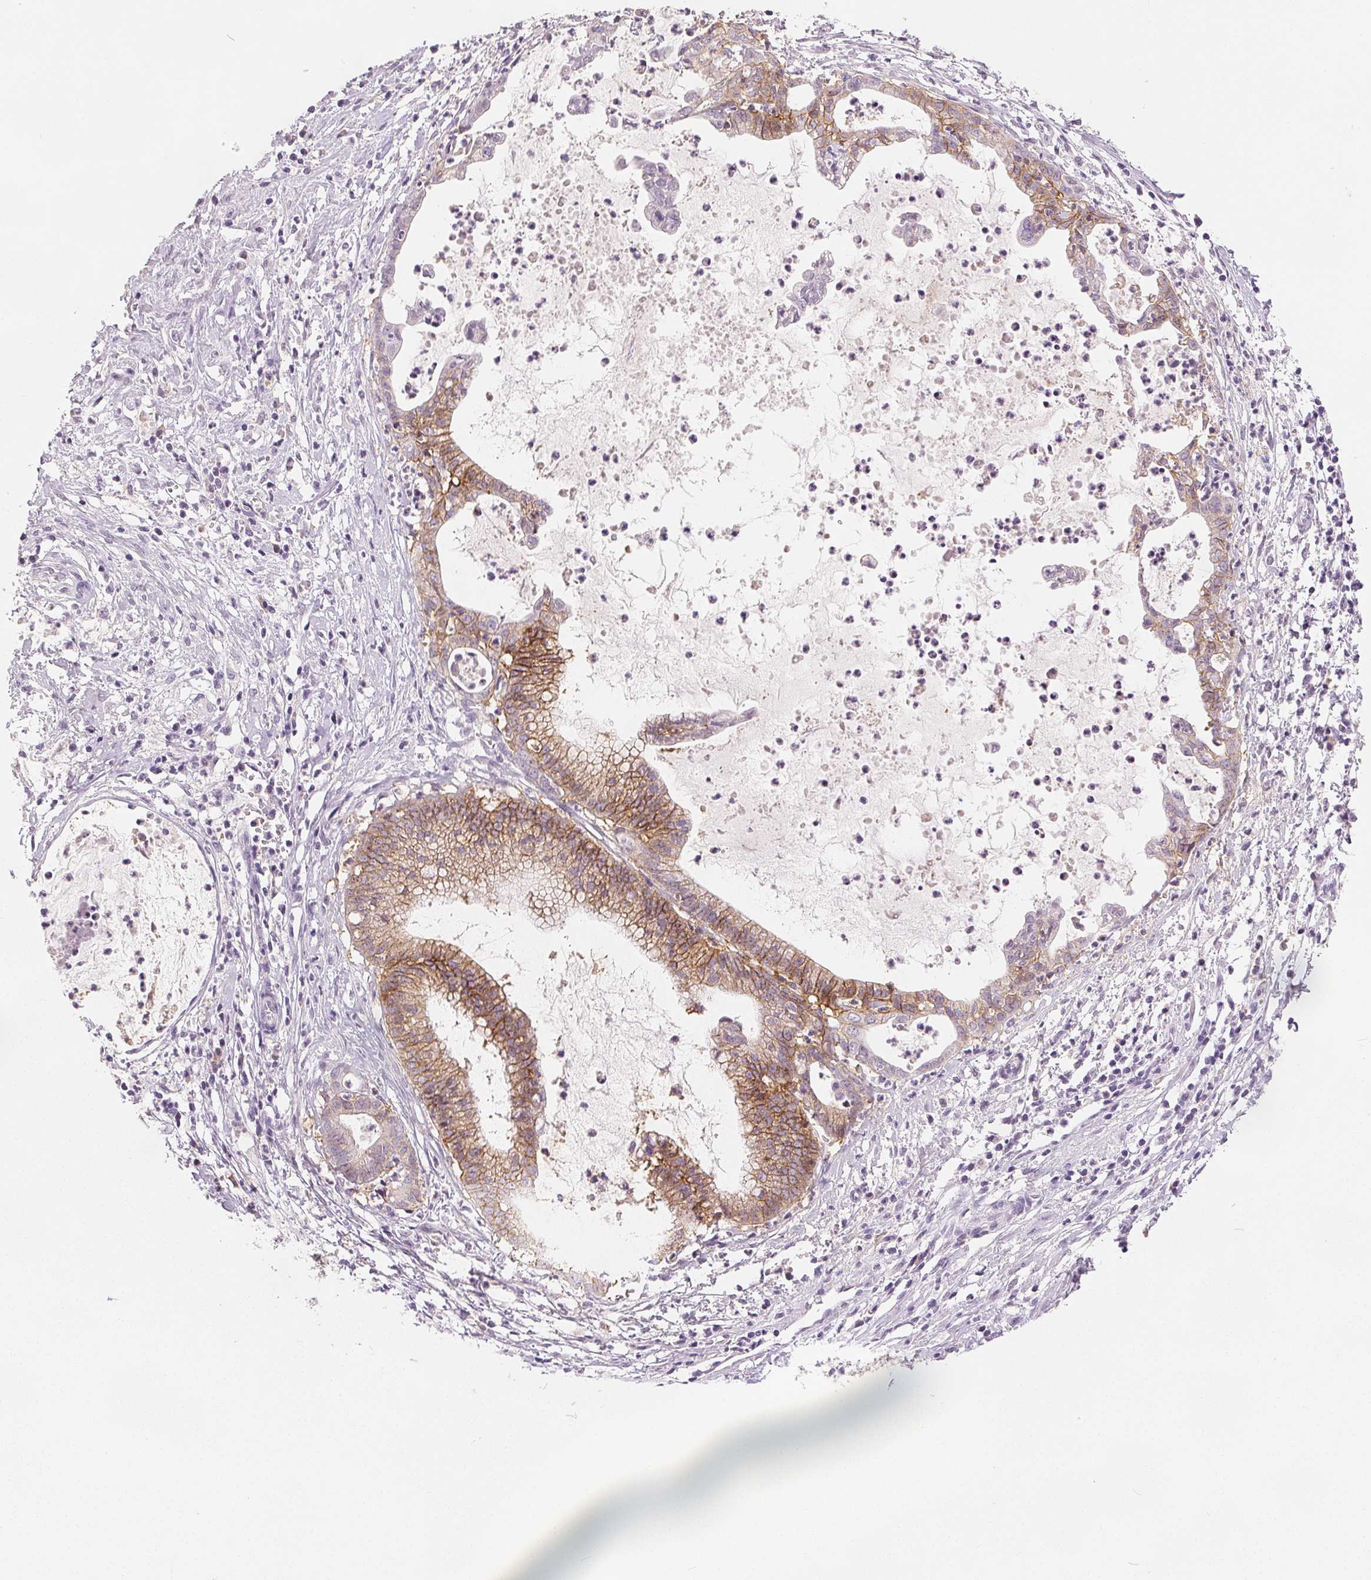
{"staining": {"intensity": "moderate", "quantity": "25%-75%", "location": "cytoplasmic/membranous"}, "tissue": "cervical cancer", "cell_type": "Tumor cells", "image_type": "cancer", "snomed": [{"axis": "morphology", "description": "Normal tissue, NOS"}, {"axis": "morphology", "description": "Adenocarcinoma, NOS"}, {"axis": "topography", "description": "Cervix"}], "caption": "The histopathology image exhibits a brown stain indicating the presence of a protein in the cytoplasmic/membranous of tumor cells in cervical cancer.", "gene": "CA12", "patient": {"sex": "female", "age": 38}}